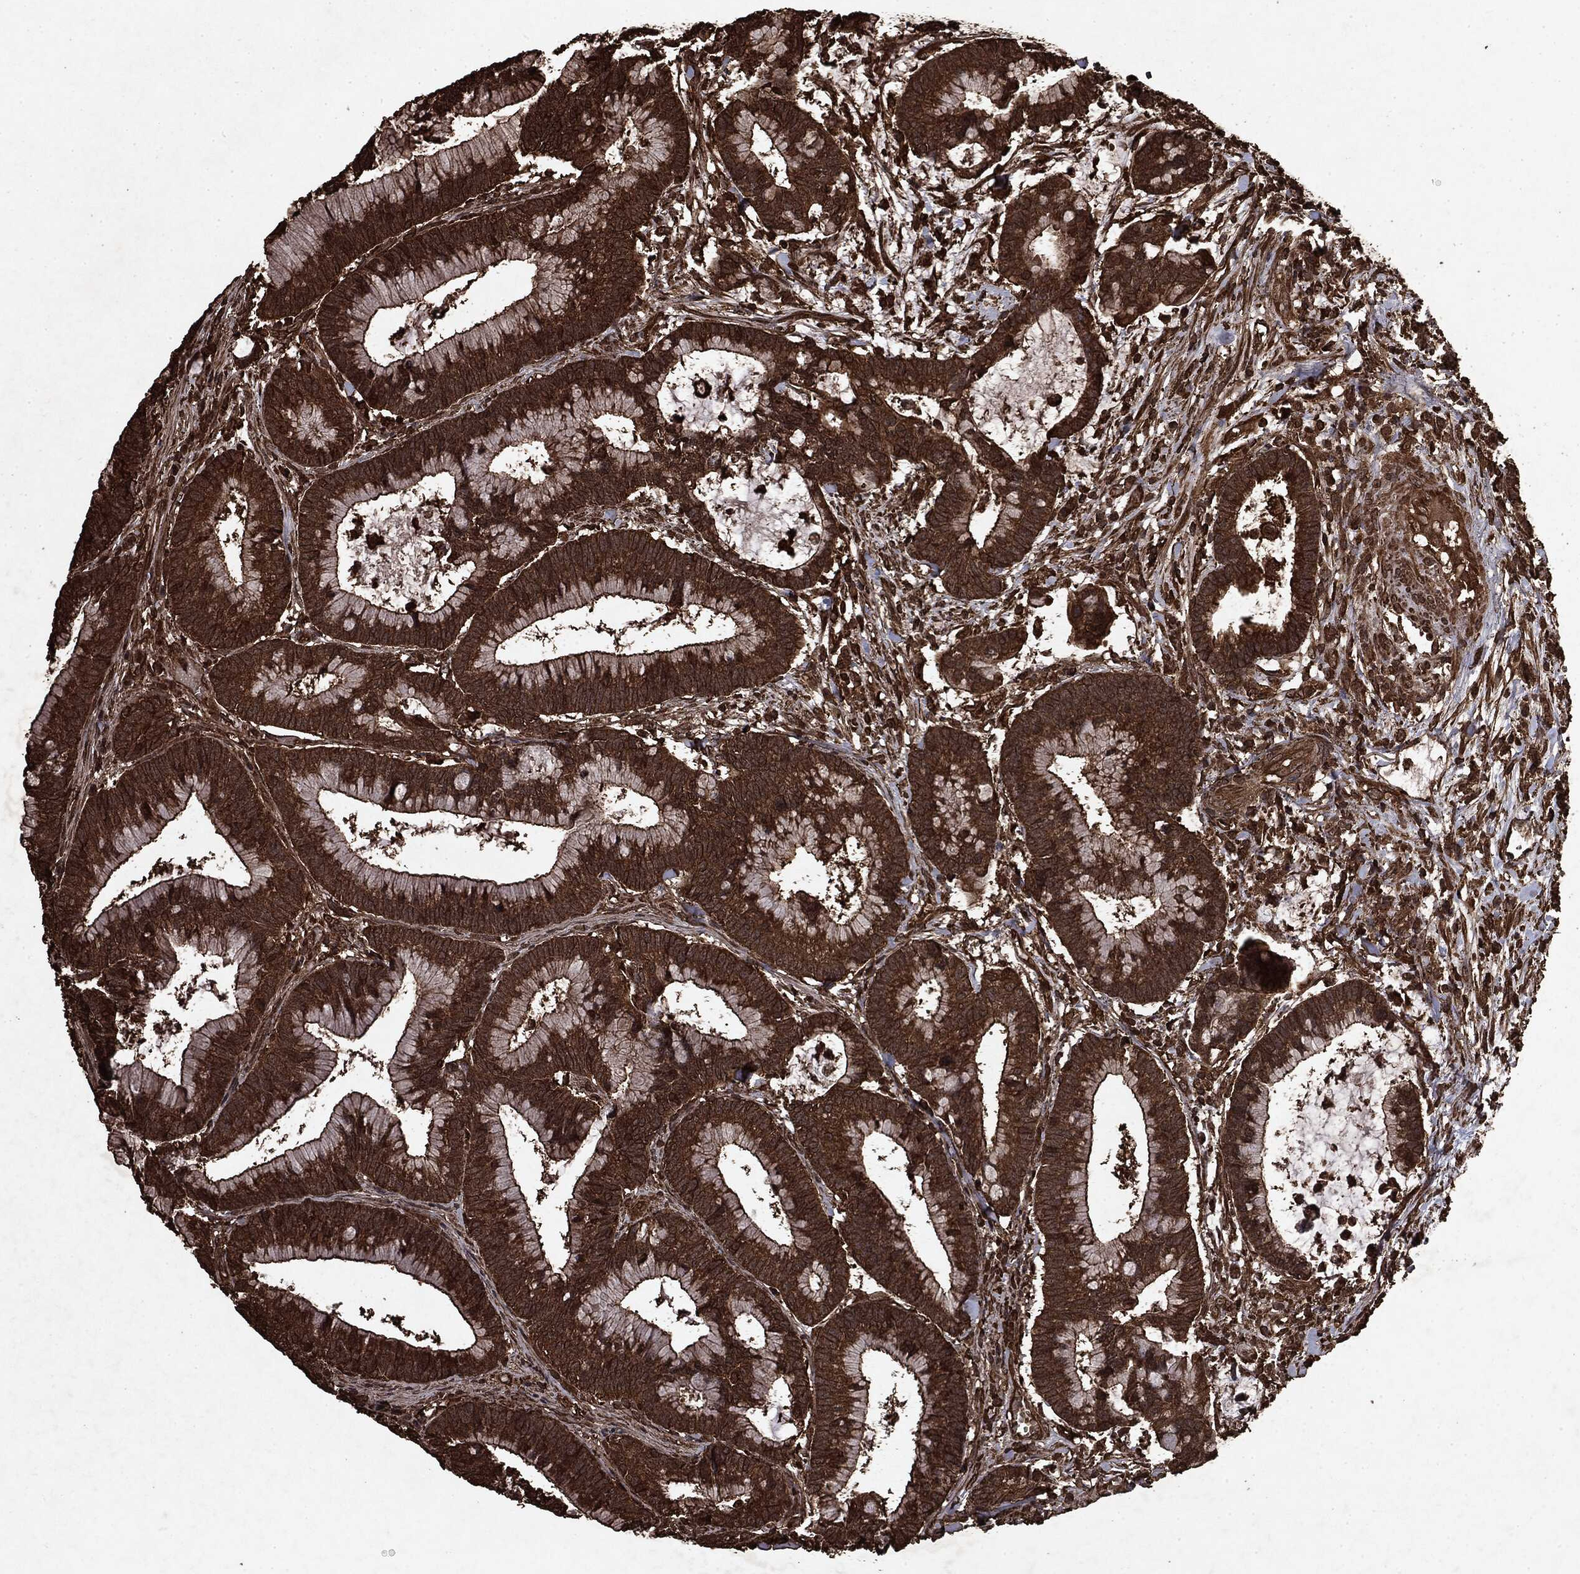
{"staining": {"intensity": "strong", "quantity": ">75%", "location": "cytoplasmic/membranous"}, "tissue": "colorectal cancer", "cell_type": "Tumor cells", "image_type": "cancer", "snomed": [{"axis": "morphology", "description": "Adenocarcinoma, NOS"}, {"axis": "topography", "description": "Colon"}], "caption": "Tumor cells show high levels of strong cytoplasmic/membranous expression in about >75% of cells in human adenocarcinoma (colorectal).", "gene": "ARAF", "patient": {"sex": "female", "age": 78}}